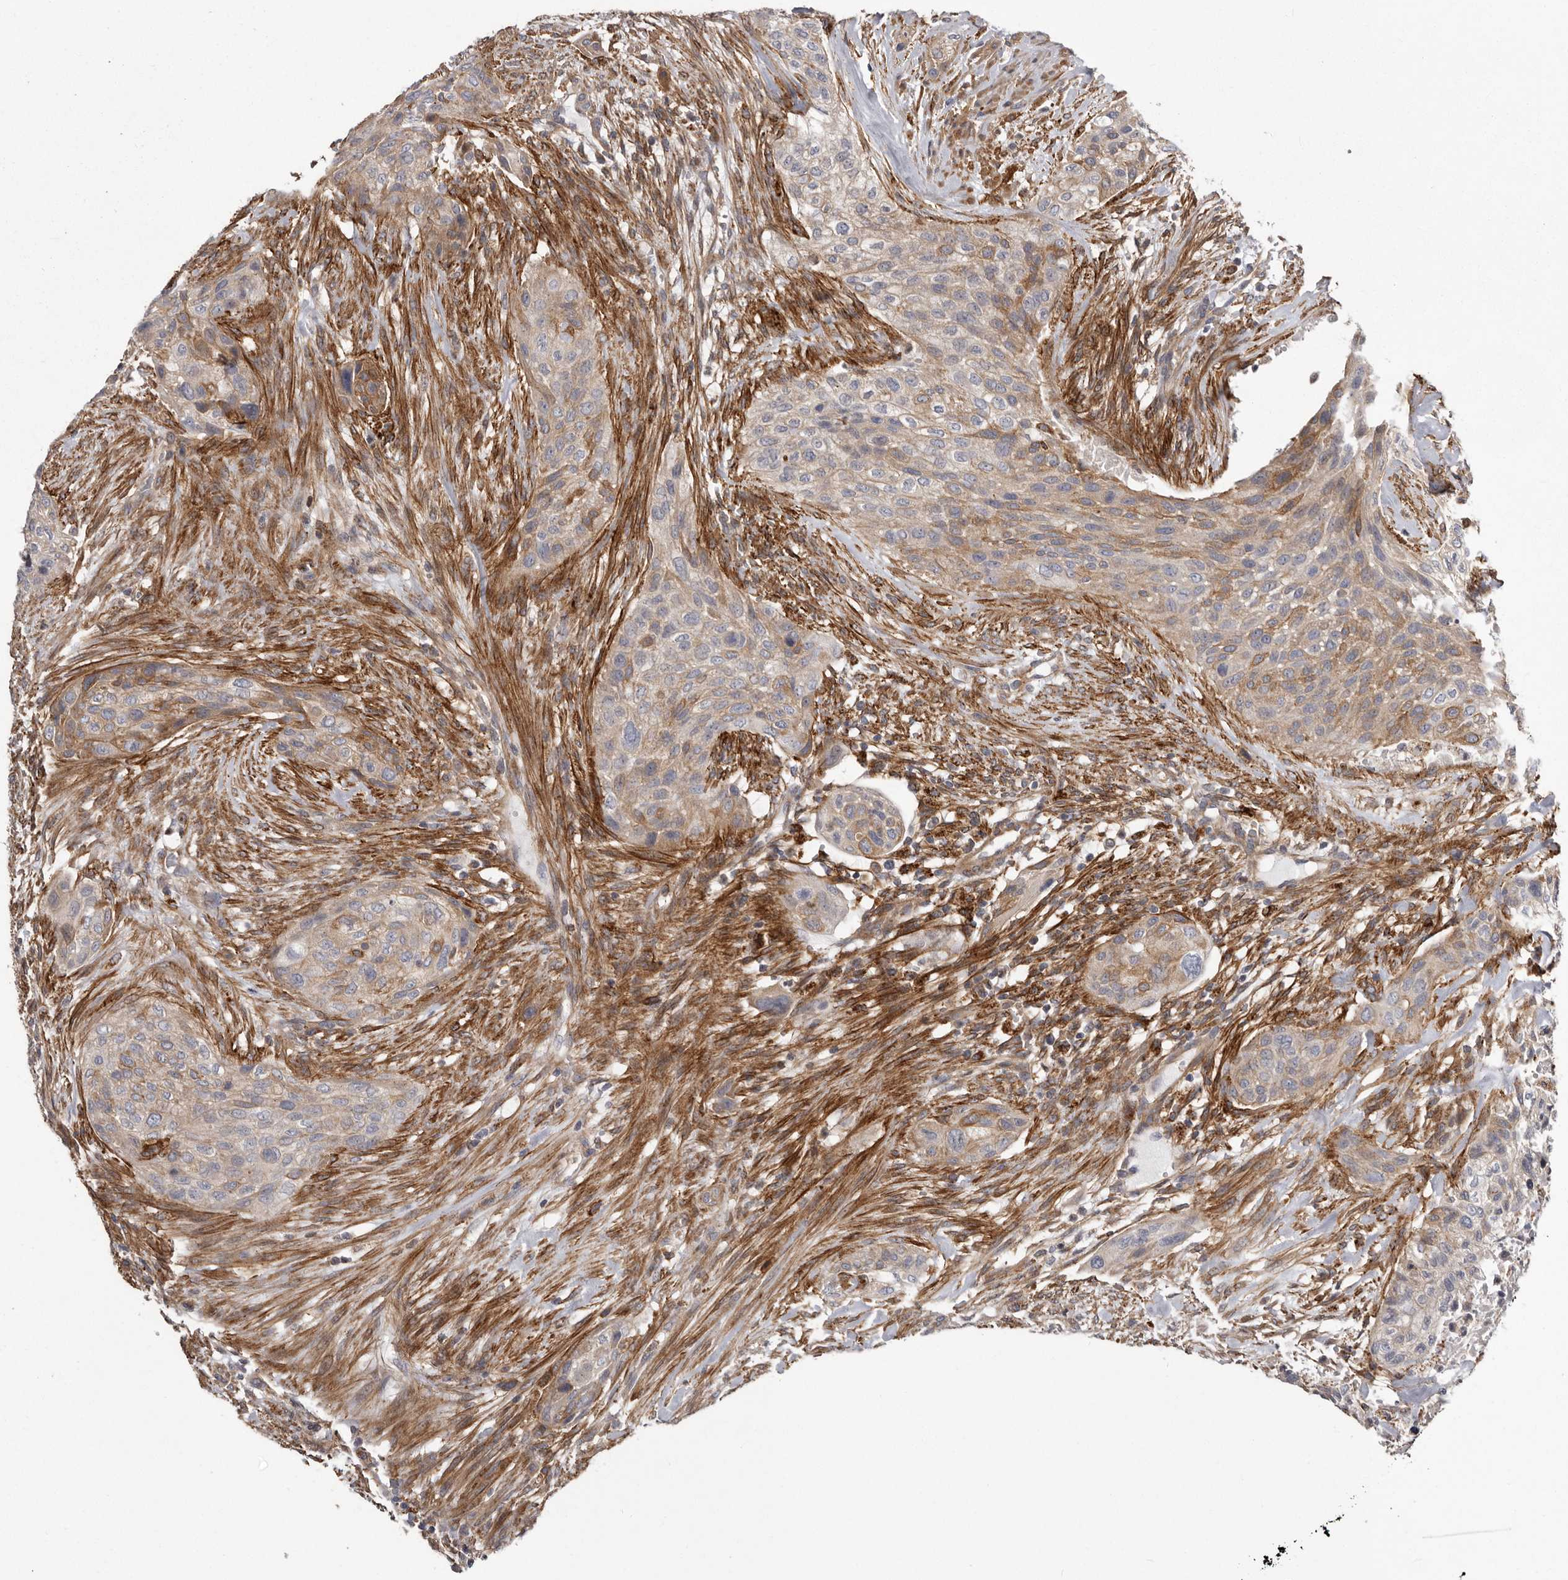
{"staining": {"intensity": "moderate", "quantity": "<25%", "location": "cytoplasmic/membranous"}, "tissue": "urothelial cancer", "cell_type": "Tumor cells", "image_type": "cancer", "snomed": [{"axis": "morphology", "description": "Urothelial carcinoma, High grade"}, {"axis": "topography", "description": "Urinary bladder"}], "caption": "A brown stain highlights moderate cytoplasmic/membranous positivity of a protein in human urothelial carcinoma (high-grade) tumor cells. (Stains: DAB in brown, nuclei in blue, Microscopy: brightfield microscopy at high magnification).", "gene": "ENAH", "patient": {"sex": "male", "age": 35}}